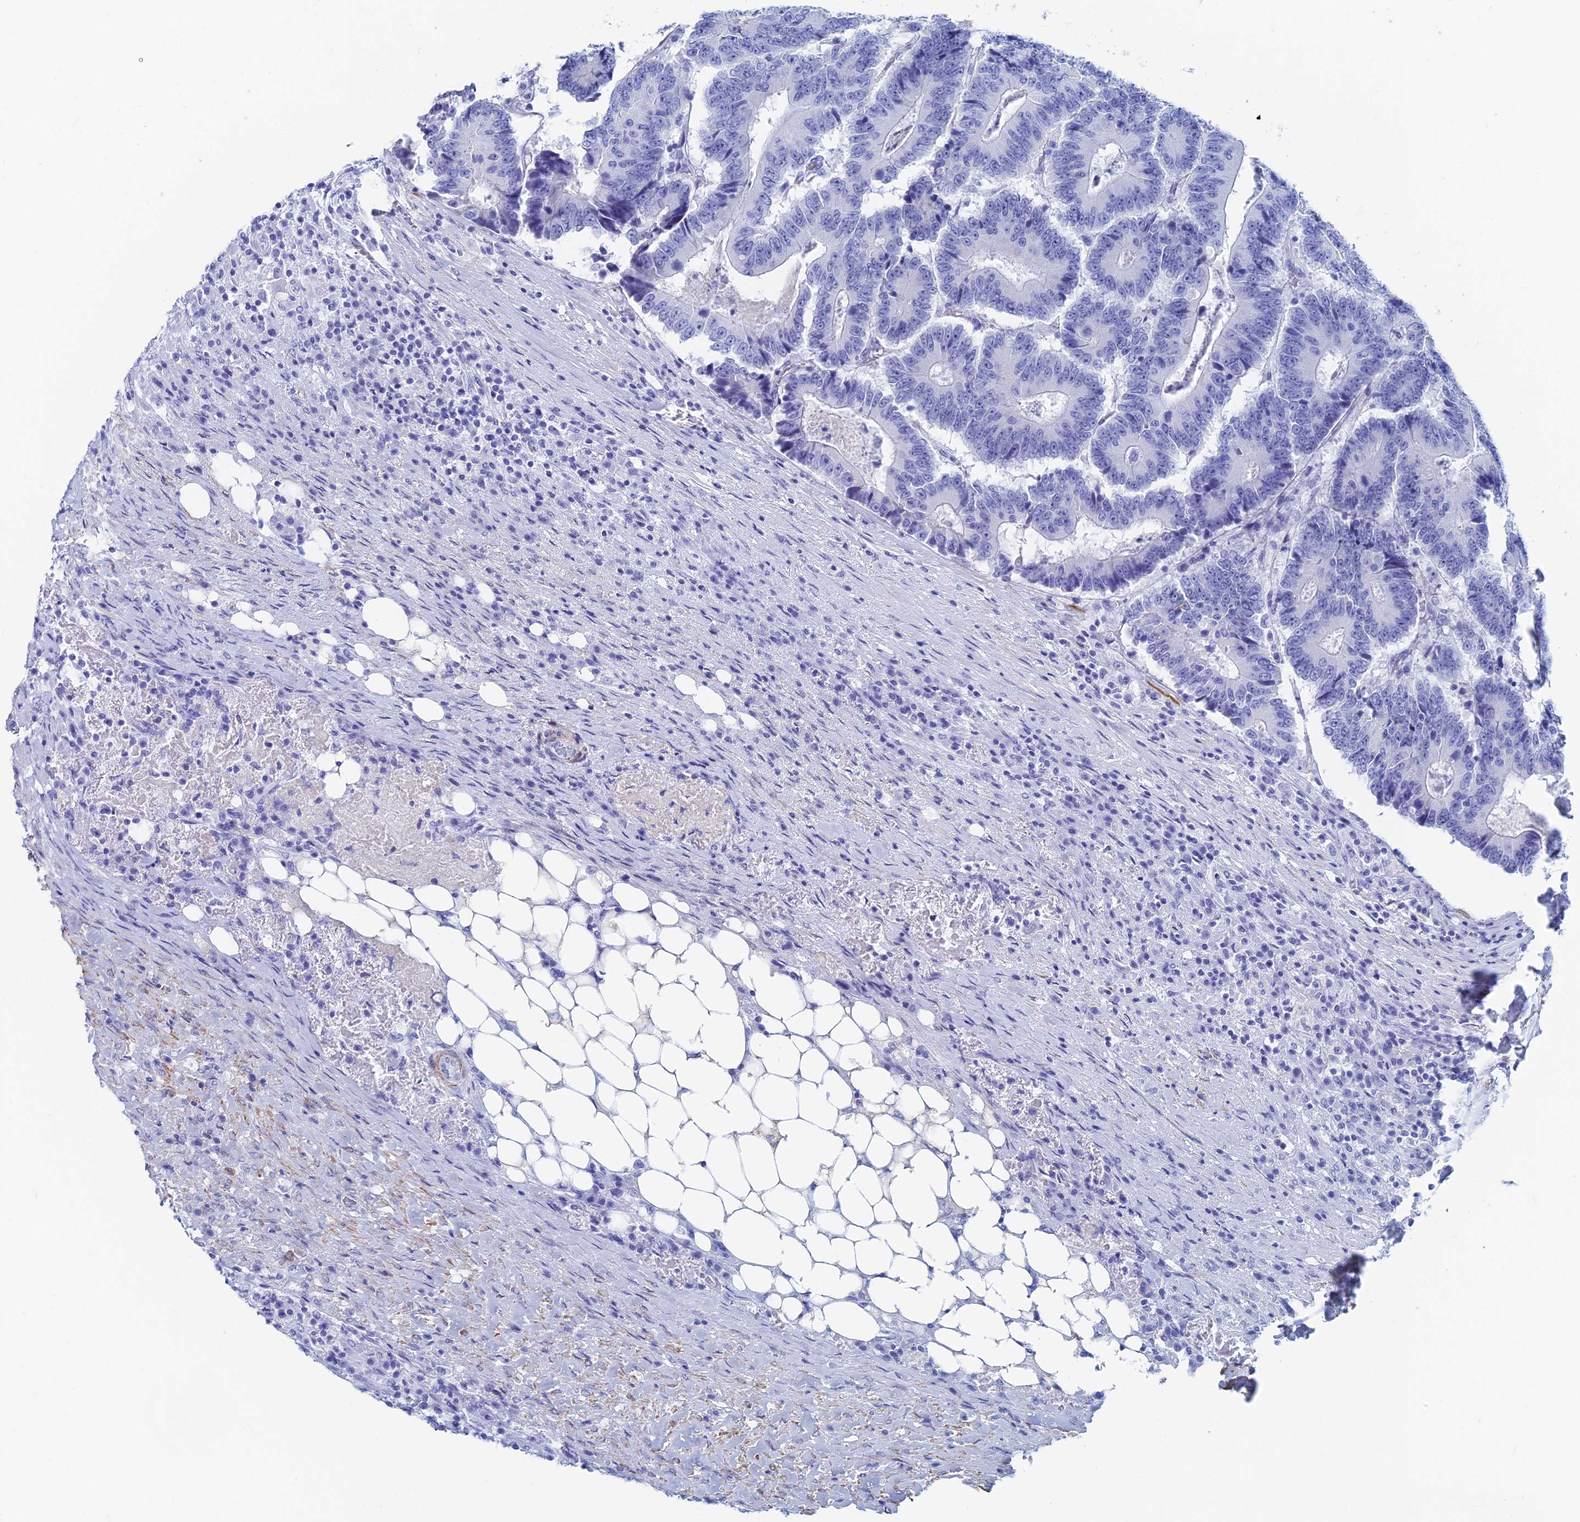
{"staining": {"intensity": "negative", "quantity": "none", "location": "none"}, "tissue": "colorectal cancer", "cell_type": "Tumor cells", "image_type": "cancer", "snomed": [{"axis": "morphology", "description": "Adenocarcinoma, NOS"}, {"axis": "topography", "description": "Colon"}], "caption": "An image of colorectal adenocarcinoma stained for a protein shows no brown staining in tumor cells.", "gene": "KCNK18", "patient": {"sex": "male", "age": 83}}